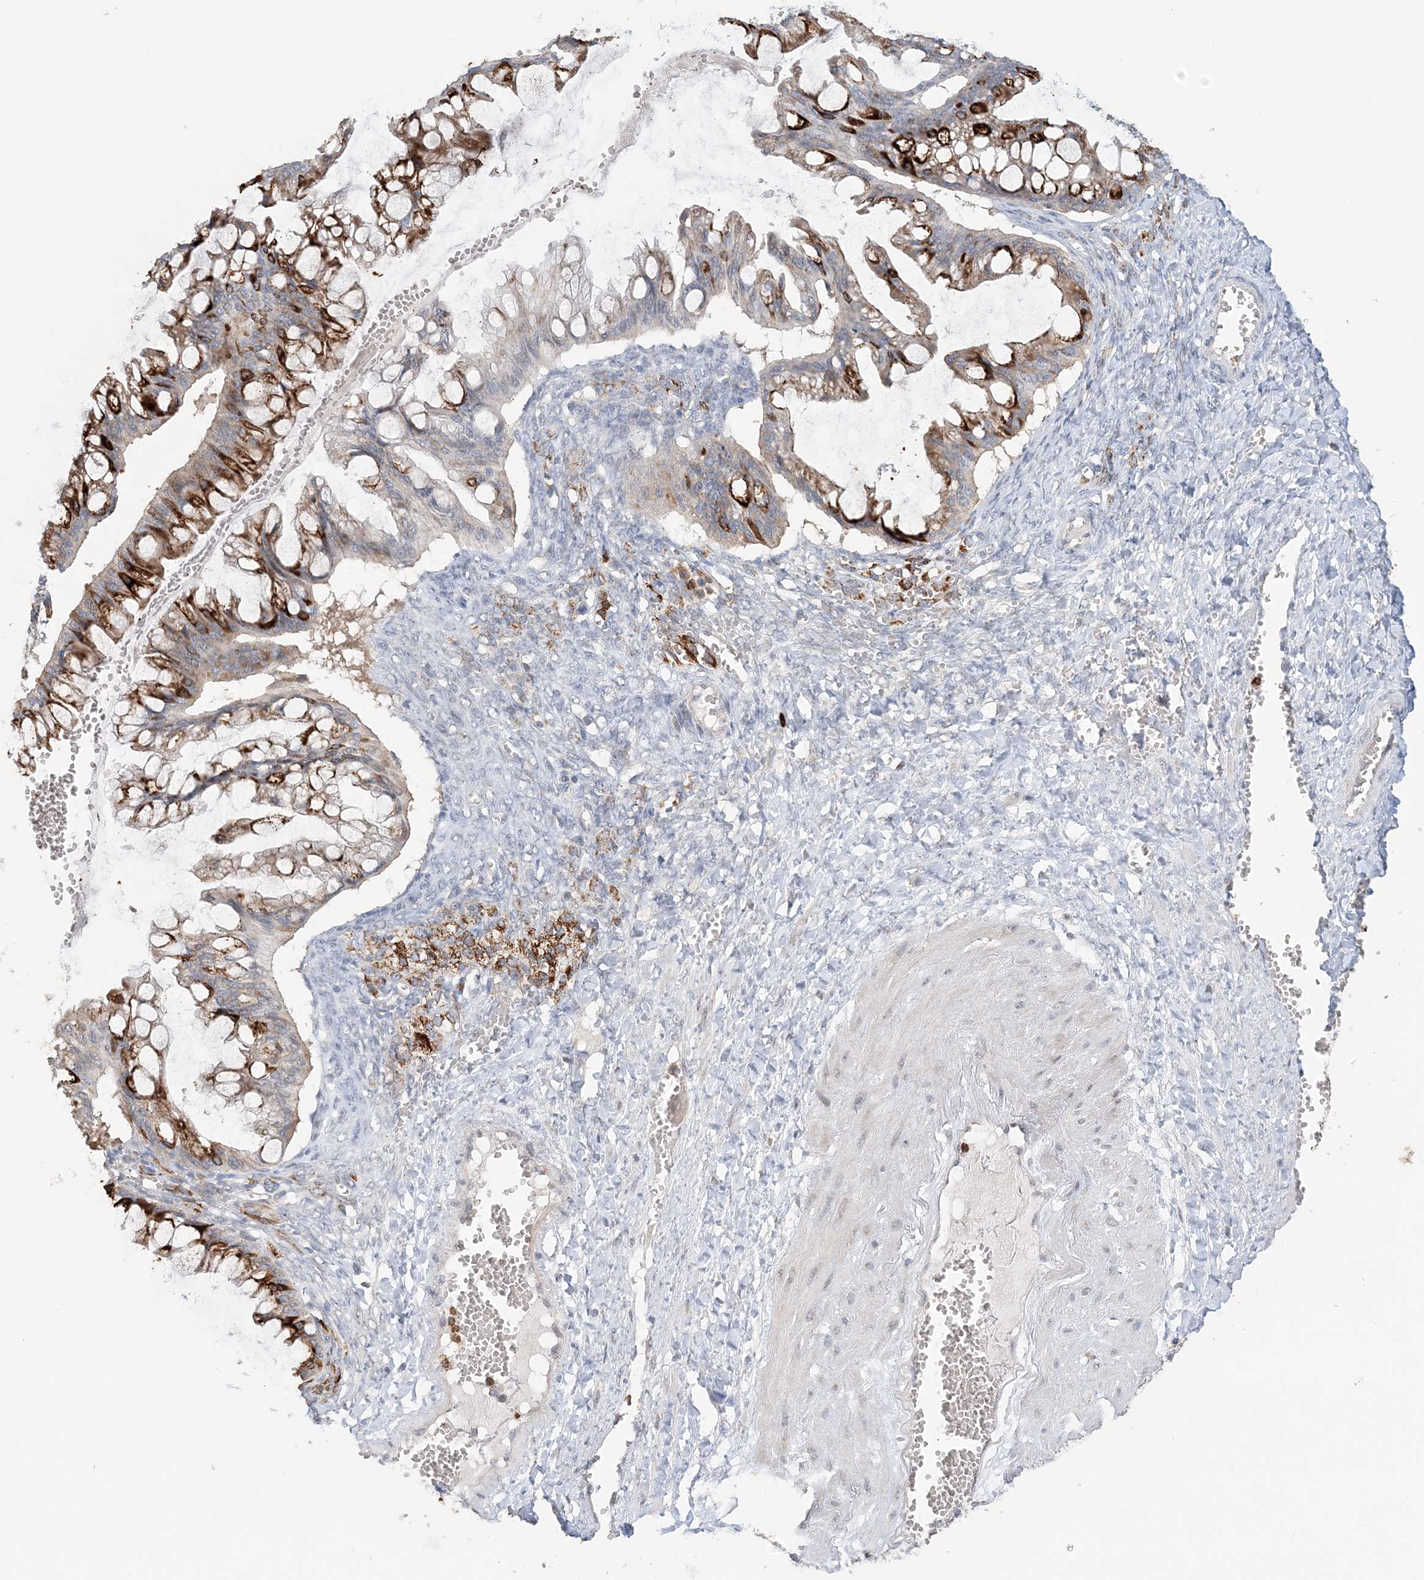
{"staining": {"intensity": "strong", "quantity": "25%-75%", "location": "cytoplasmic/membranous"}, "tissue": "ovarian cancer", "cell_type": "Tumor cells", "image_type": "cancer", "snomed": [{"axis": "morphology", "description": "Cystadenocarcinoma, mucinous, NOS"}, {"axis": "topography", "description": "Ovary"}], "caption": "Approximately 25%-75% of tumor cells in human mucinous cystadenocarcinoma (ovarian) demonstrate strong cytoplasmic/membranous protein expression as visualized by brown immunohistochemical staining.", "gene": "FAM110A", "patient": {"sex": "female", "age": 73}}